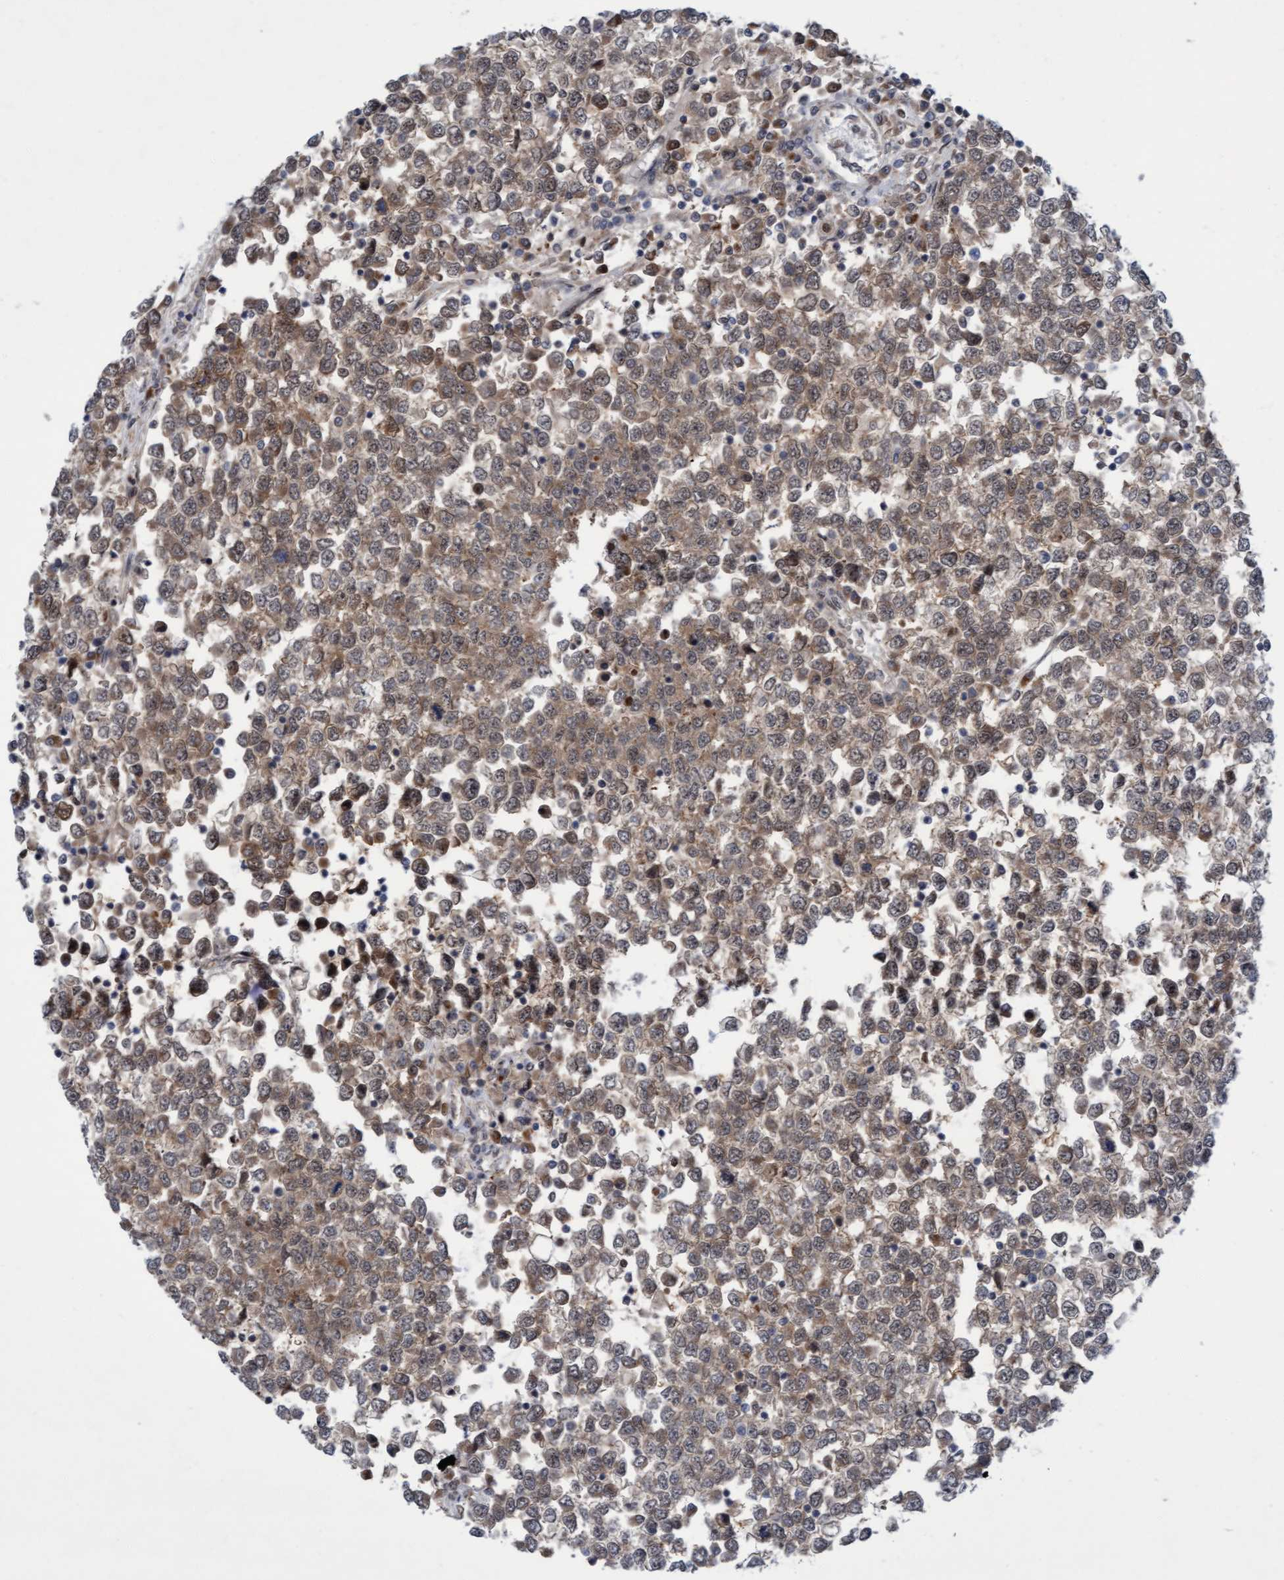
{"staining": {"intensity": "moderate", "quantity": ">75%", "location": "cytoplasmic/membranous,nuclear"}, "tissue": "testis cancer", "cell_type": "Tumor cells", "image_type": "cancer", "snomed": [{"axis": "morphology", "description": "Seminoma, NOS"}, {"axis": "topography", "description": "Testis"}], "caption": "A histopathology image showing moderate cytoplasmic/membranous and nuclear positivity in about >75% of tumor cells in testis cancer (seminoma), as visualized by brown immunohistochemical staining.", "gene": "RAP1GAP2", "patient": {"sex": "male", "age": 65}}